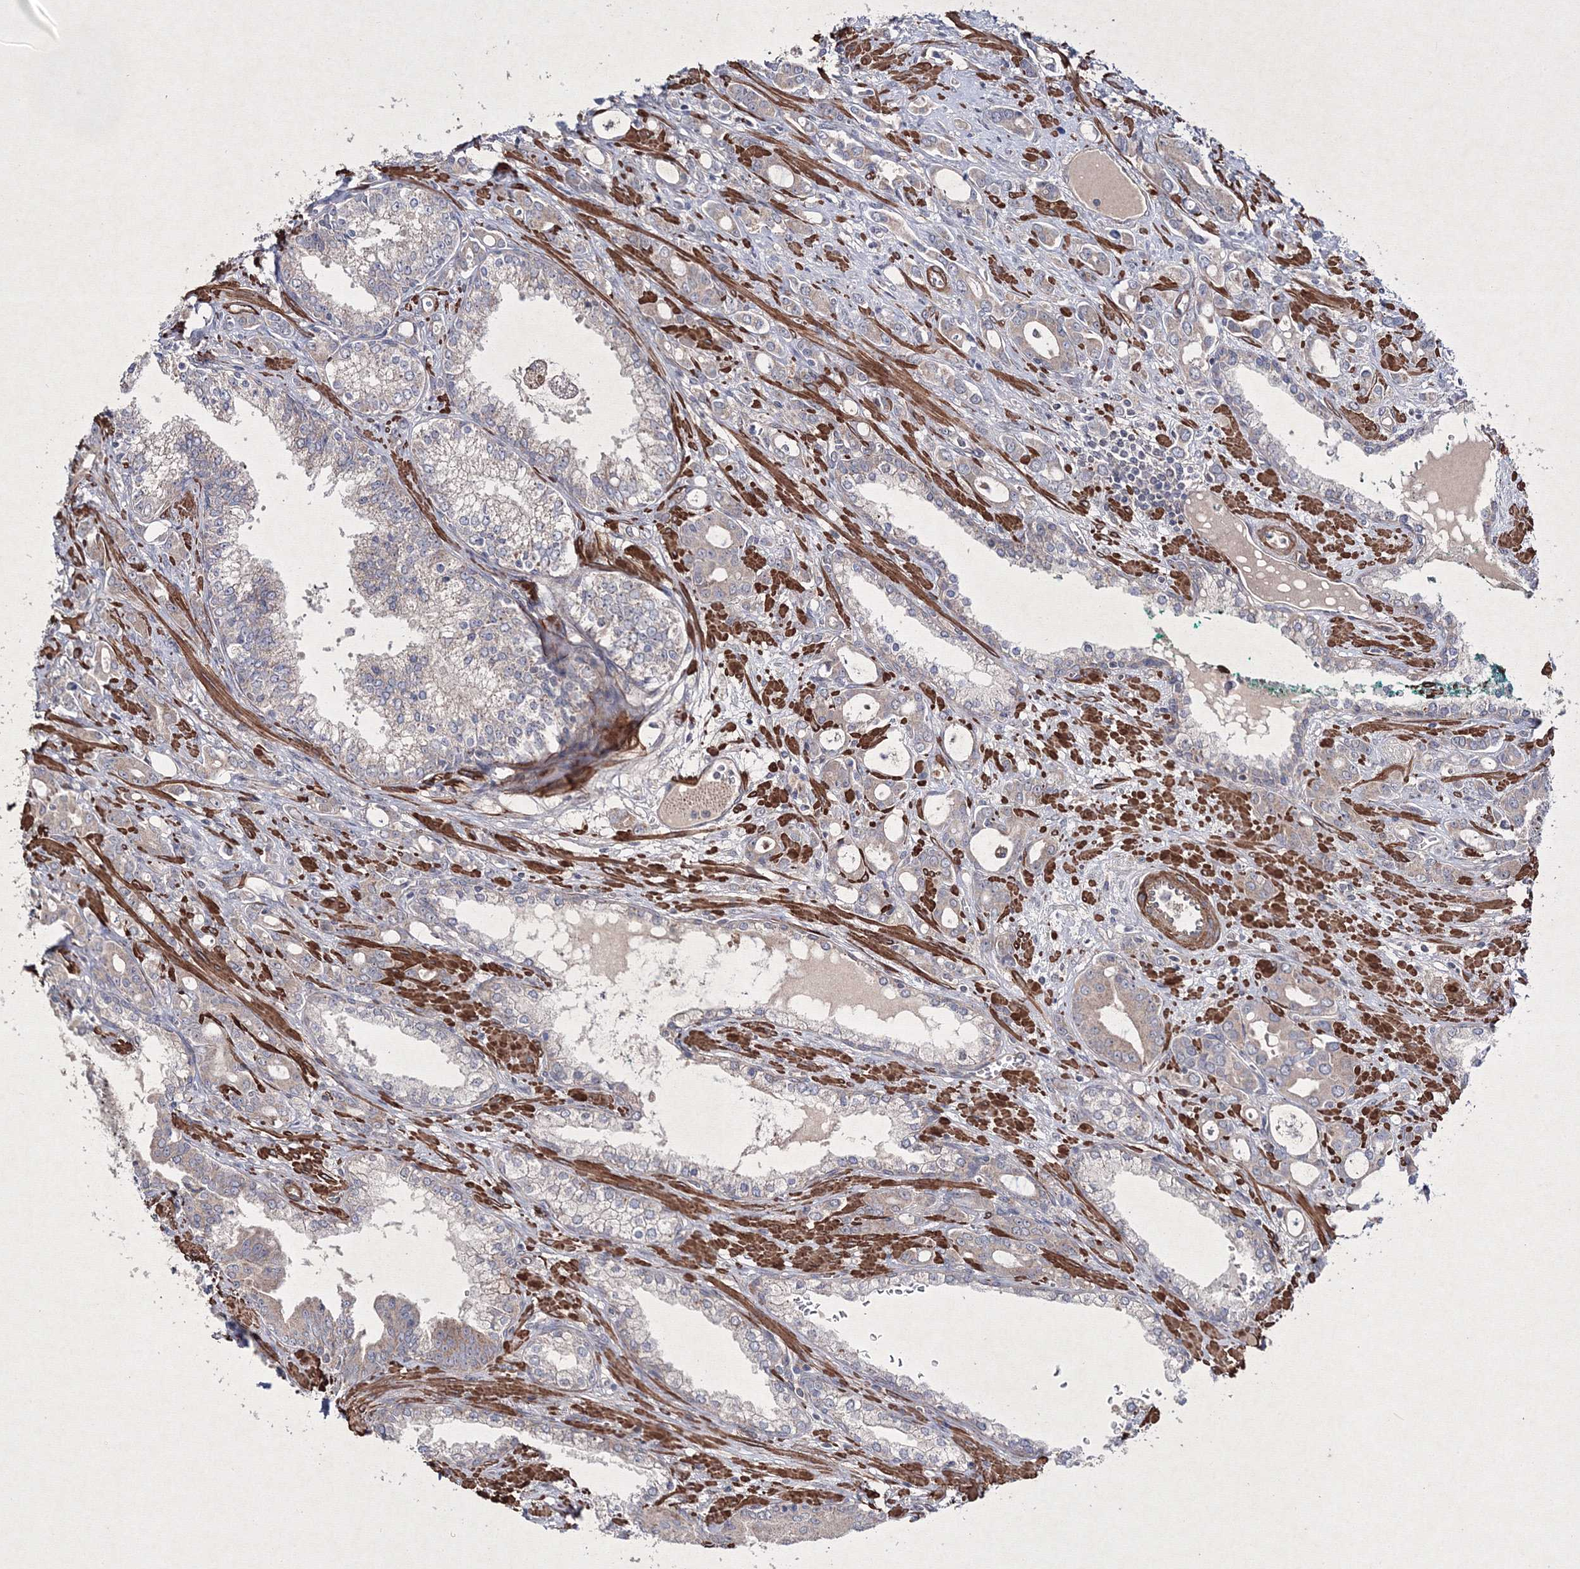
{"staining": {"intensity": "negative", "quantity": "none", "location": "none"}, "tissue": "prostate cancer", "cell_type": "Tumor cells", "image_type": "cancer", "snomed": [{"axis": "morphology", "description": "Adenocarcinoma, High grade"}, {"axis": "topography", "description": "Prostate"}], "caption": "Immunohistochemistry (IHC) of human adenocarcinoma (high-grade) (prostate) reveals no positivity in tumor cells.", "gene": "GFM1", "patient": {"sex": "male", "age": 72}}